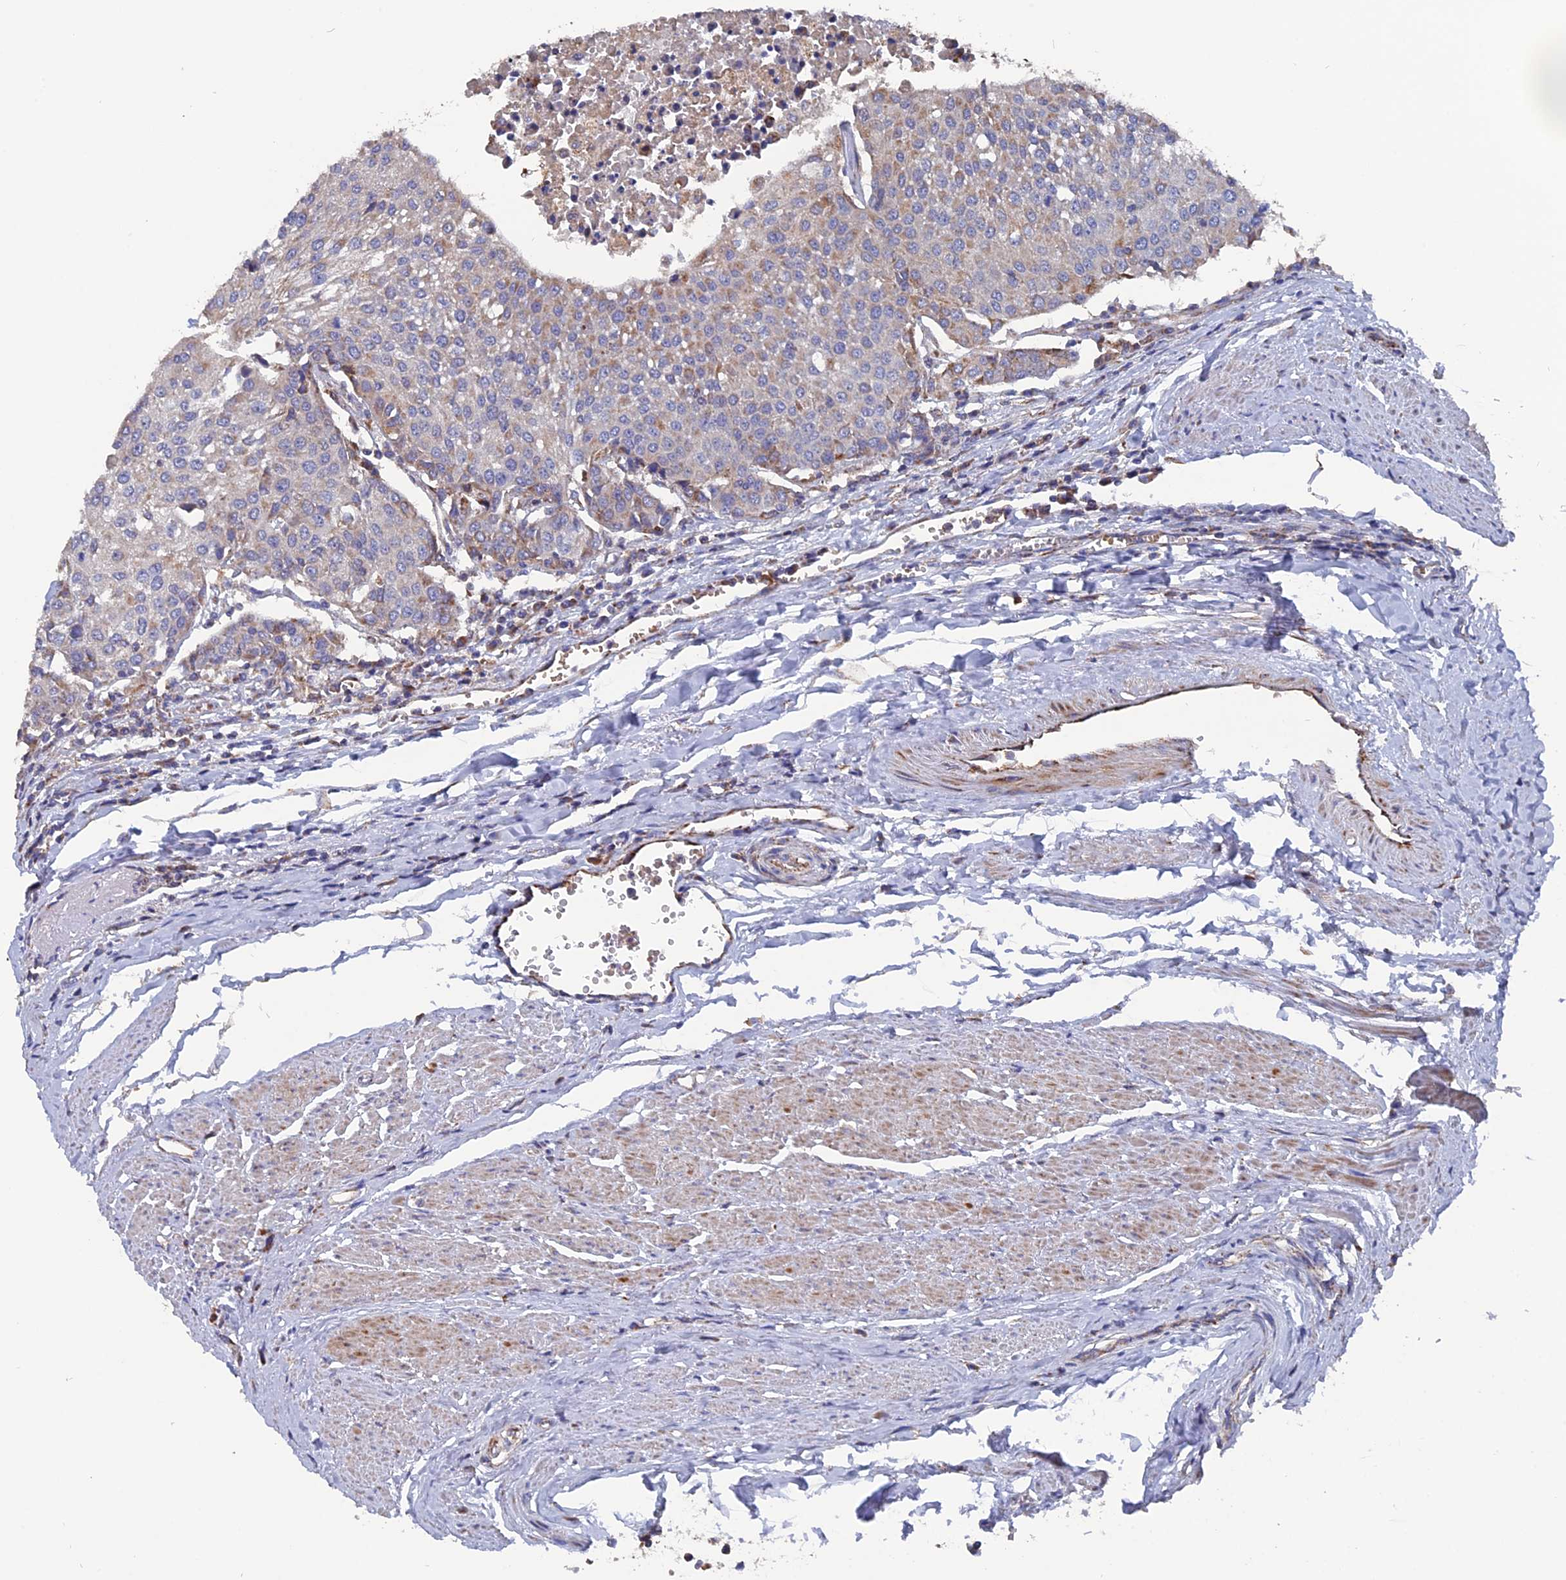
{"staining": {"intensity": "moderate", "quantity": "25%-75%", "location": "cytoplasmic/membranous"}, "tissue": "urothelial cancer", "cell_type": "Tumor cells", "image_type": "cancer", "snomed": [{"axis": "morphology", "description": "Urothelial carcinoma, High grade"}, {"axis": "topography", "description": "Urinary bladder"}], "caption": "Immunohistochemical staining of human high-grade urothelial carcinoma demonstrates medium levels of moderate cytoplasmic/membranous protein staining in about 25%-75% of tumor cells.", "gene": "TGFA", "patient": {"sex": "female", "age": 85}}